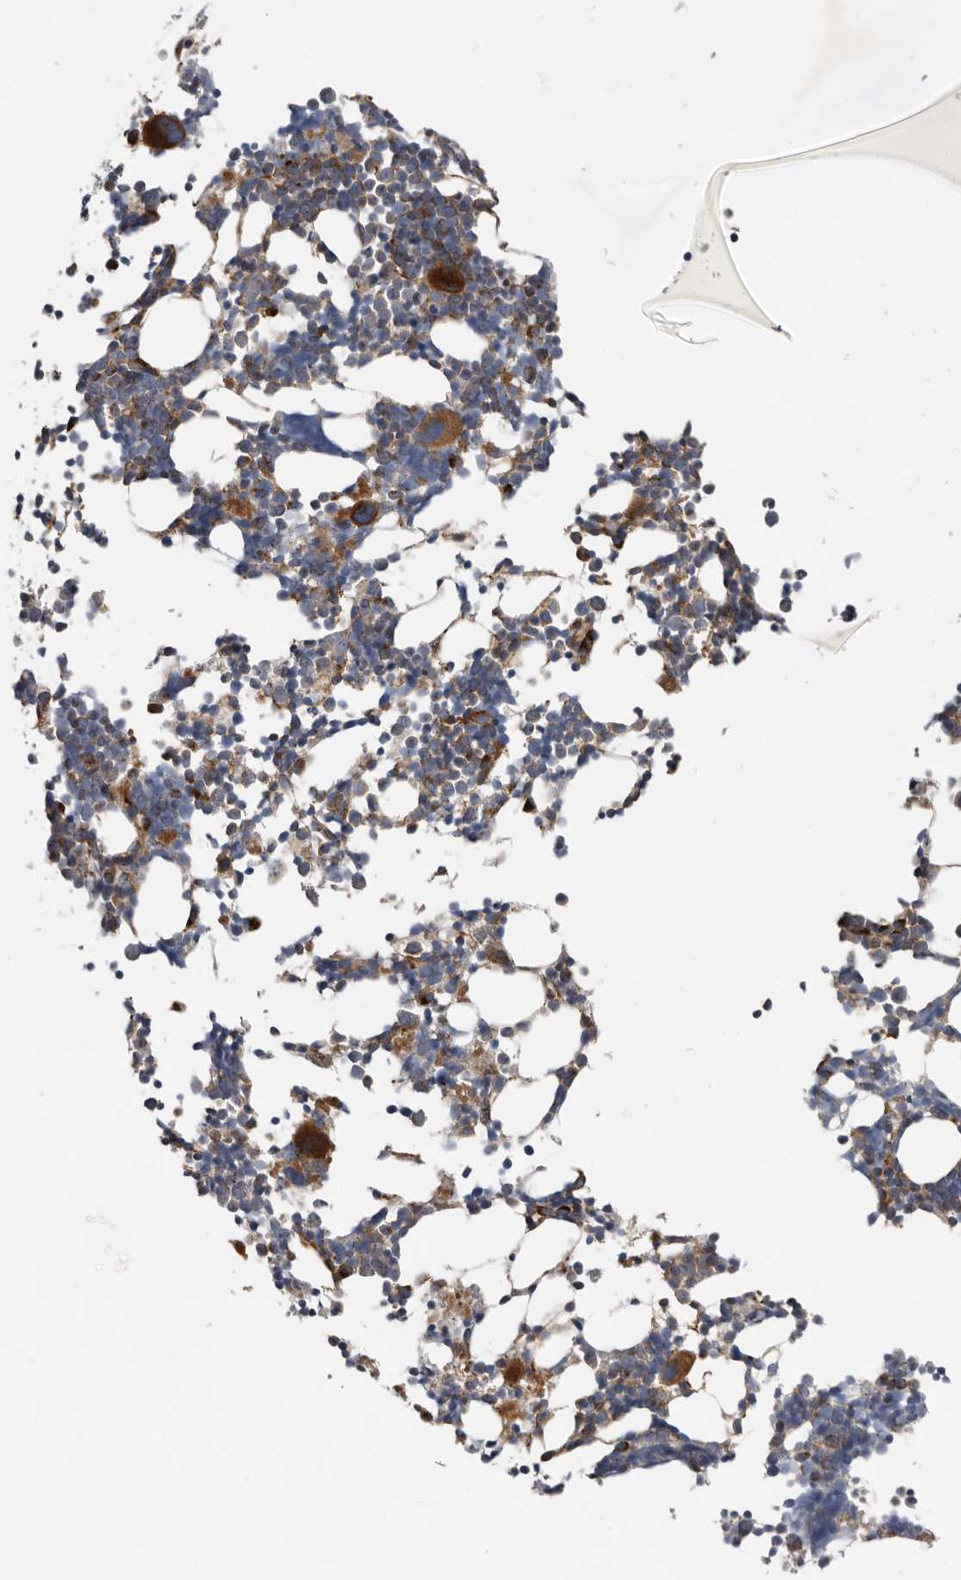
{"staining": {"intensity": "strong", "quantity": "<25%", "location": "cytoplasmic/membranous"}, "tissue": "bone marrow", "cell_type": "Hematopoietic cells", "image_type": "normal", "snomed": [{"axis": "morphology", "description": "Normal tissue, NOS"}, {"axis": "morphology", "description": "Inflammation, NOS"}, {"axis": "topography", "description": "Bone marrow"}], "caption": "Protein expression analysis of unremarkable human bone marrow reveals strong cytoplasmic/membranous positivity in approximately <25% of hematopoietic cells.", "gene": "LUZP1", "patient": {"sex": "male", "age": 21}}